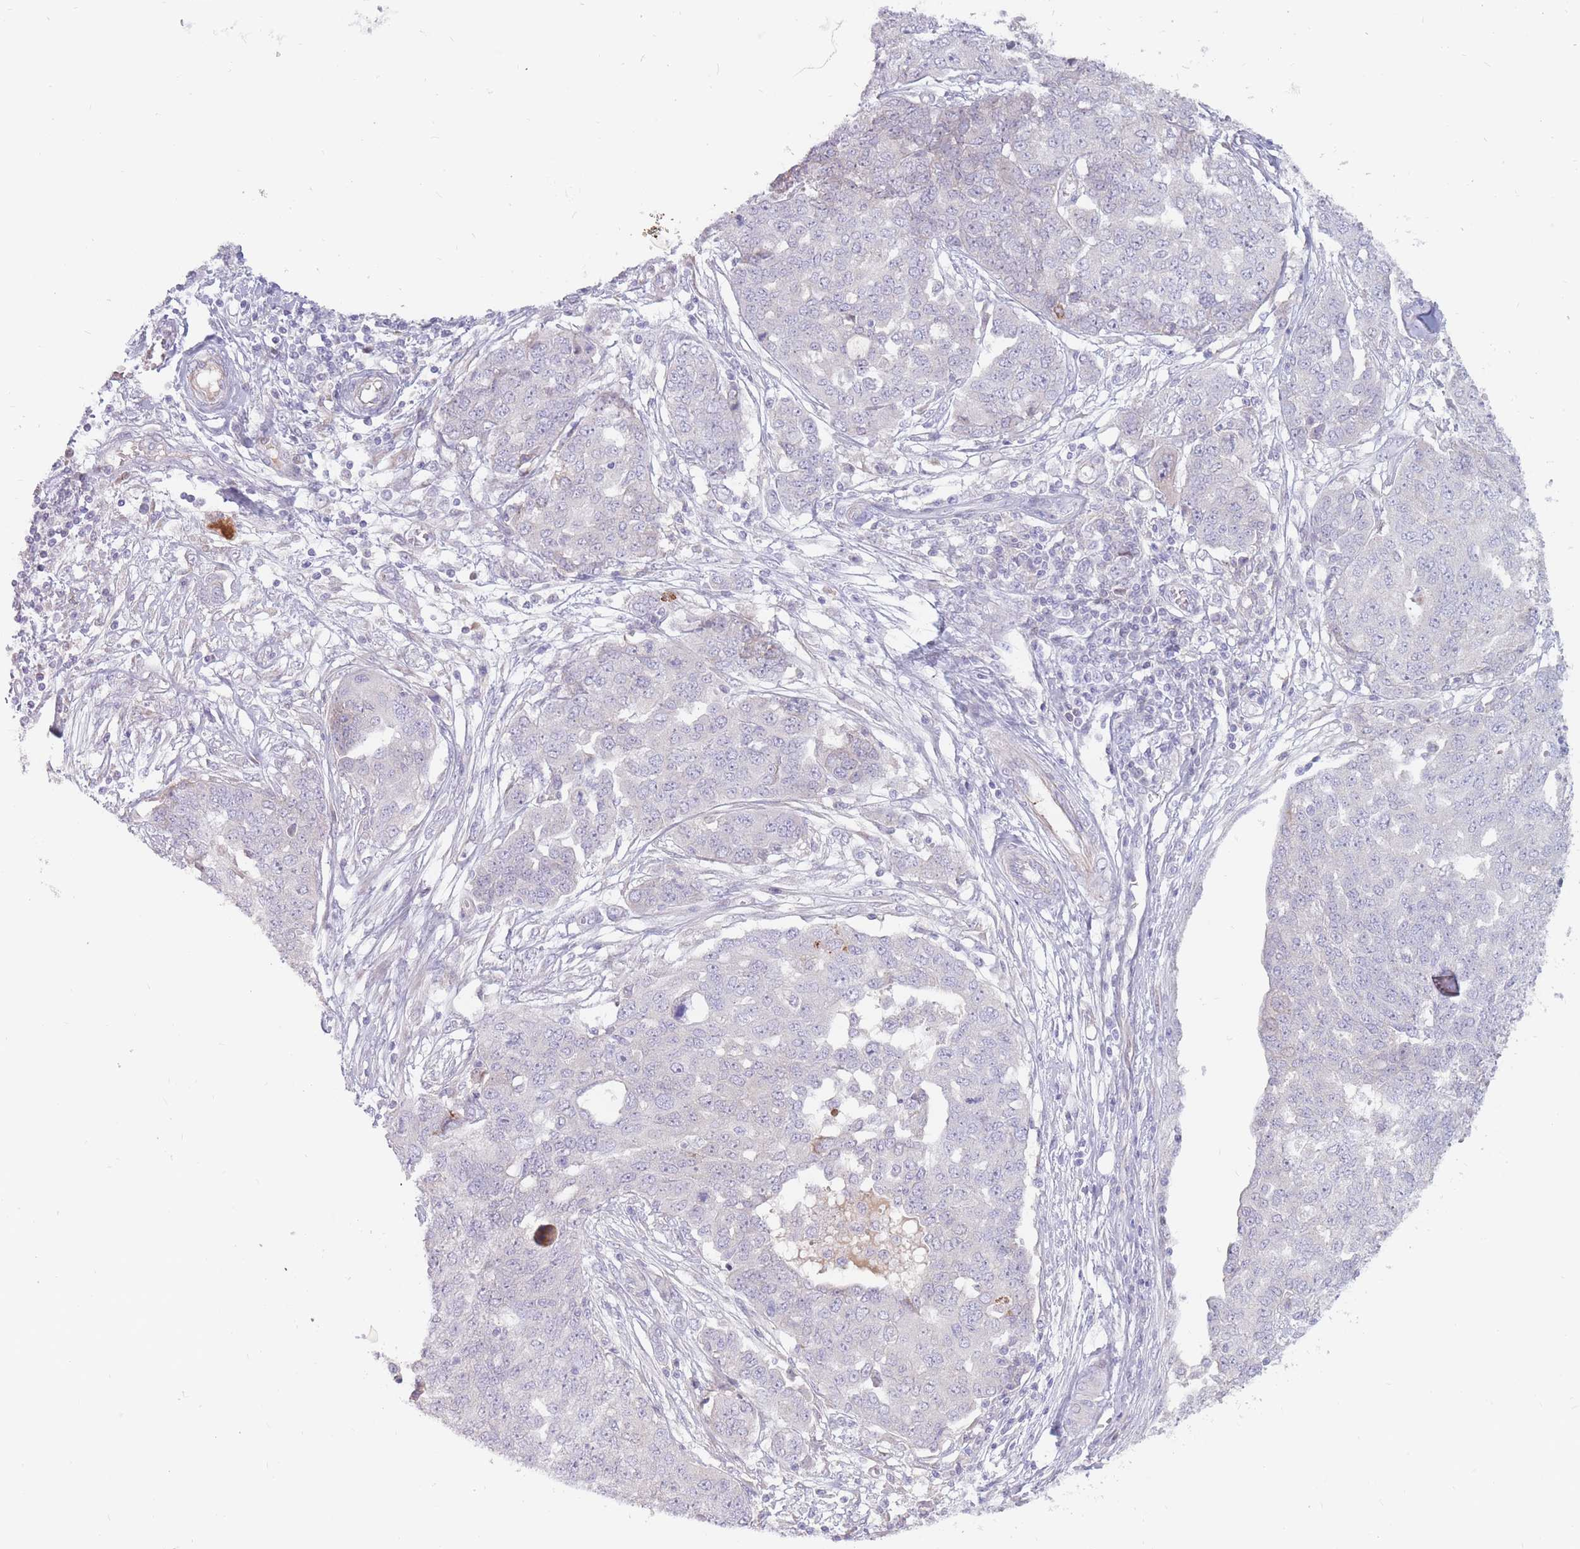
{"staining": {"intensity": "negative", "quantity": "none", "location": "none"}, "tissue": "ovarian cancer", "cell_type": "Tumor cells", "image_type": "cancer", "snomed": [{"axis": "morphology", "description": "Cystadenocarcinoma, serous, NOS"}, {"axis": "topography", "description": "Soft tissue"}, {"axis": "topography", "description": "Ovary"}], "caption": "Immunohistochemical staining of serous cystadenocarcinoma (ovarian) exhibits no significant positivity in tumor cells.", "gene": "PTGDR", "patient": {"sex": "female", "age": 57}}